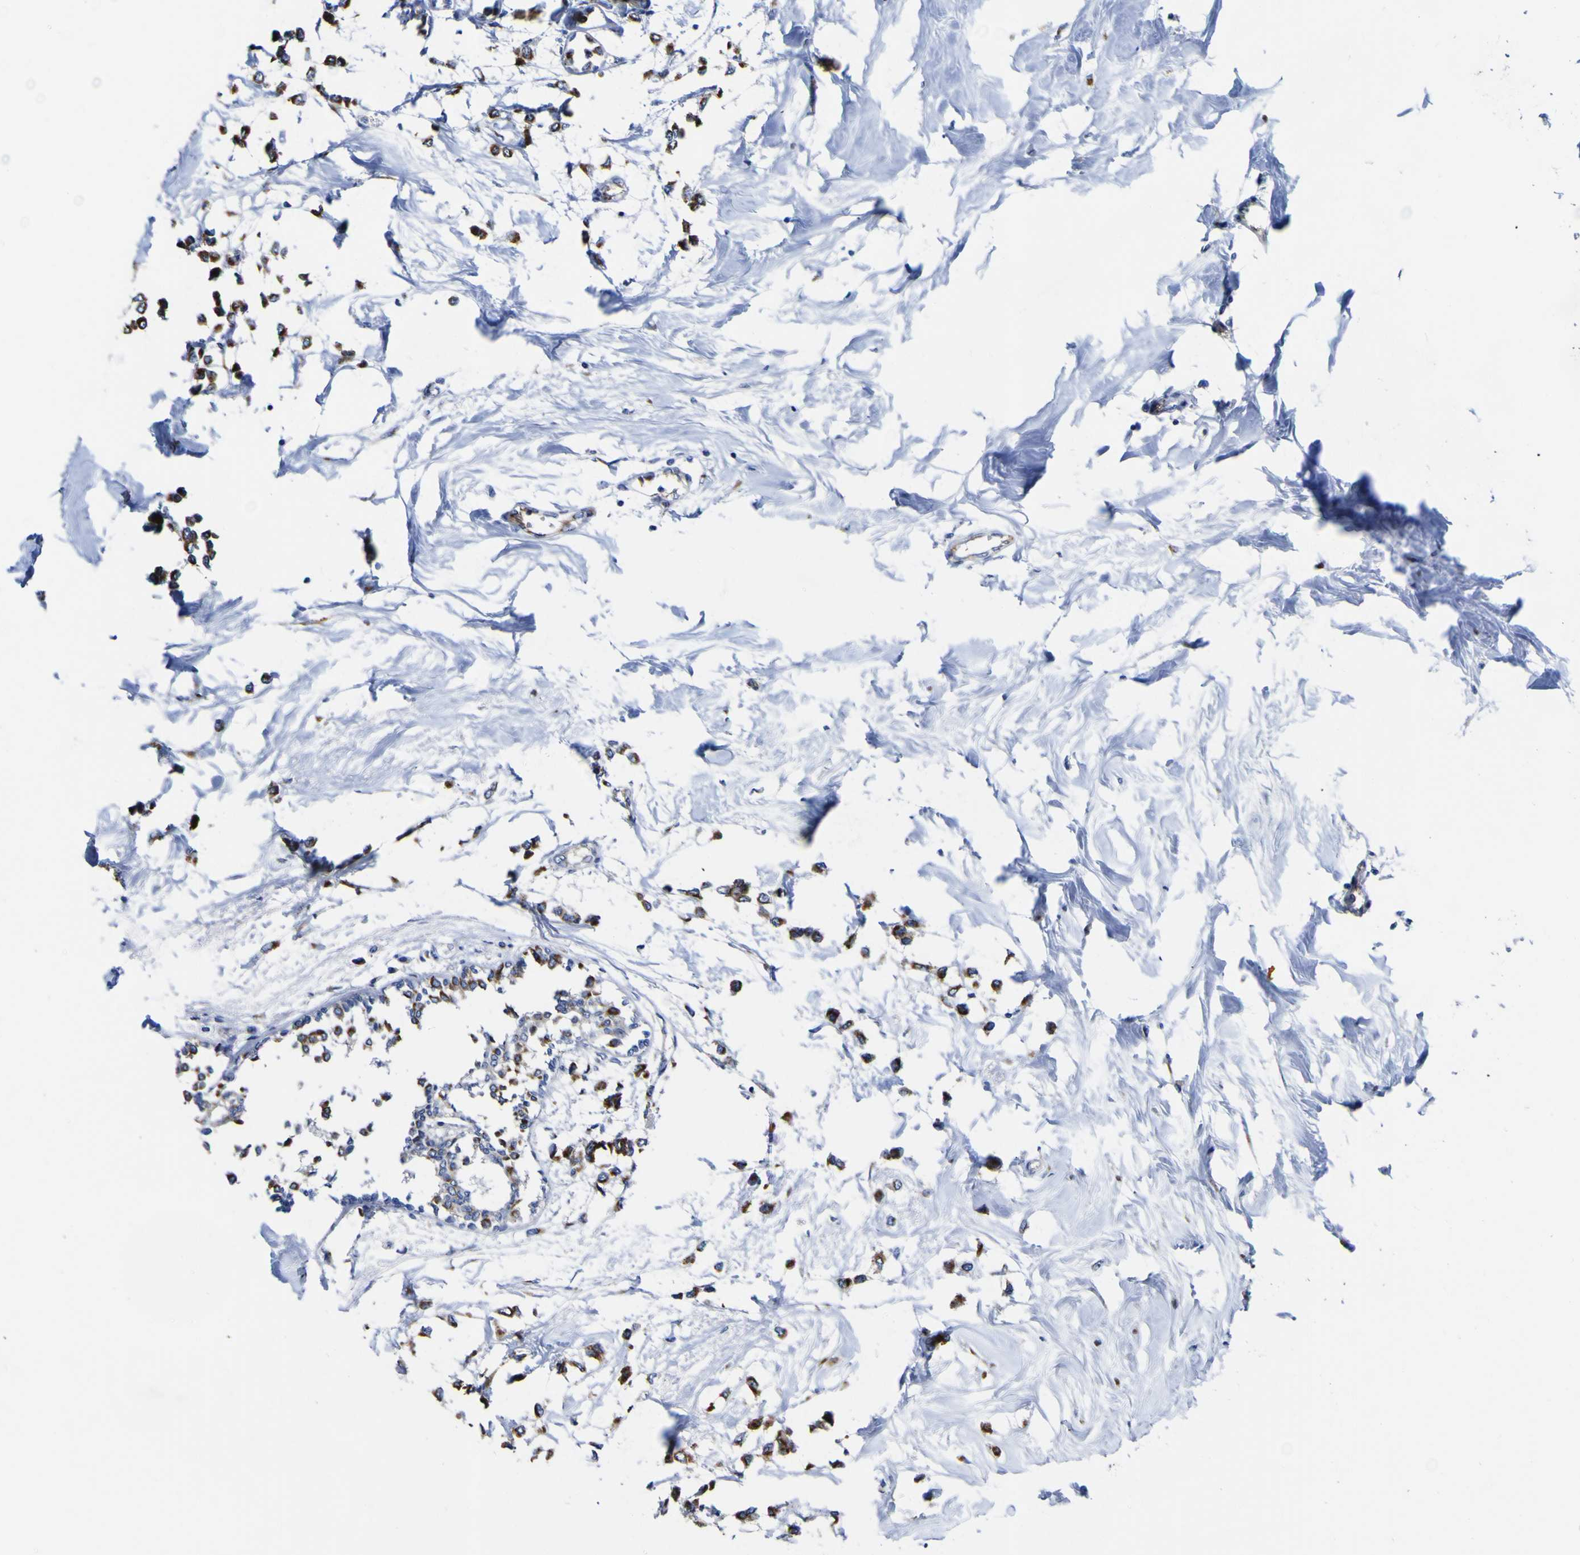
{"staining": {"intensity": "moderate", "quantity": ">75%", "location": "cytoplasmic/membranous"}, "tissue": "breast cancer", "cell_type": "Tumor cells", "image_type": "cancer", "snomed": [{"axis": "morphology", "description": "Lobular carcinoma"}, {"axis": "topography", "description": "Breast"}], "caption": "A brown stain labels moderate cytoplasmic/membranous positivity of a protein in human breast lobular carcinoma tumor cells.", "gene": "GOLM1", "patient": {"sex": "female", "age": 51}}